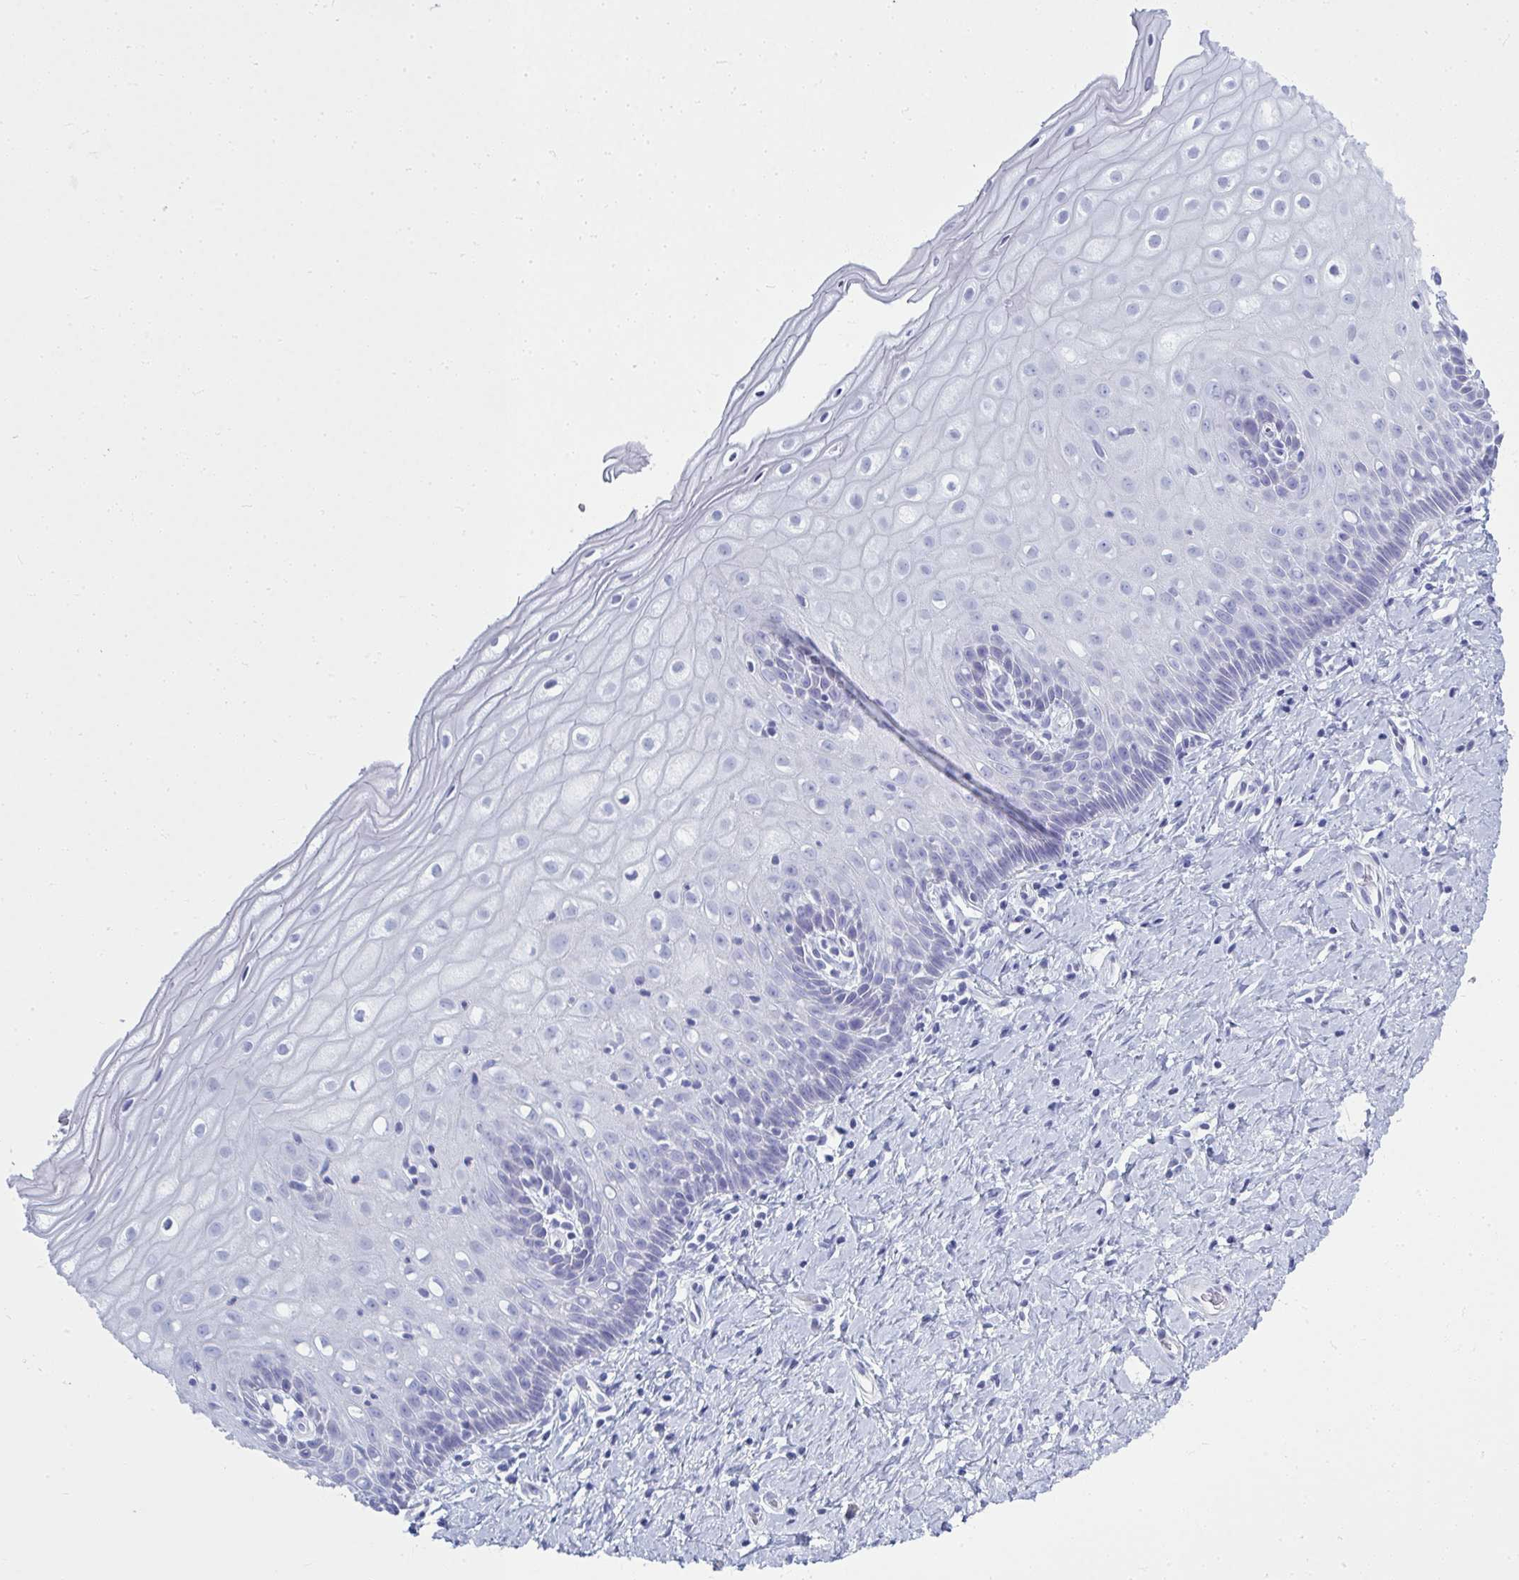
{"staining": {"intensity": "negative", "quantity": "none", "location": "none"}, "tissue": "cervix", "cell_type": "Glandular cells", "image_type": "normal", "snomed": [{"axis": "morphology", "description": "Normal tissue, NOS"}, {"axis": "topography", "description": "Cervix"}], "caption": "There is no significant staining in glandular cells of cervix.", "gene": "QDPR", "patient": {"sex": "female", "age": 37}}